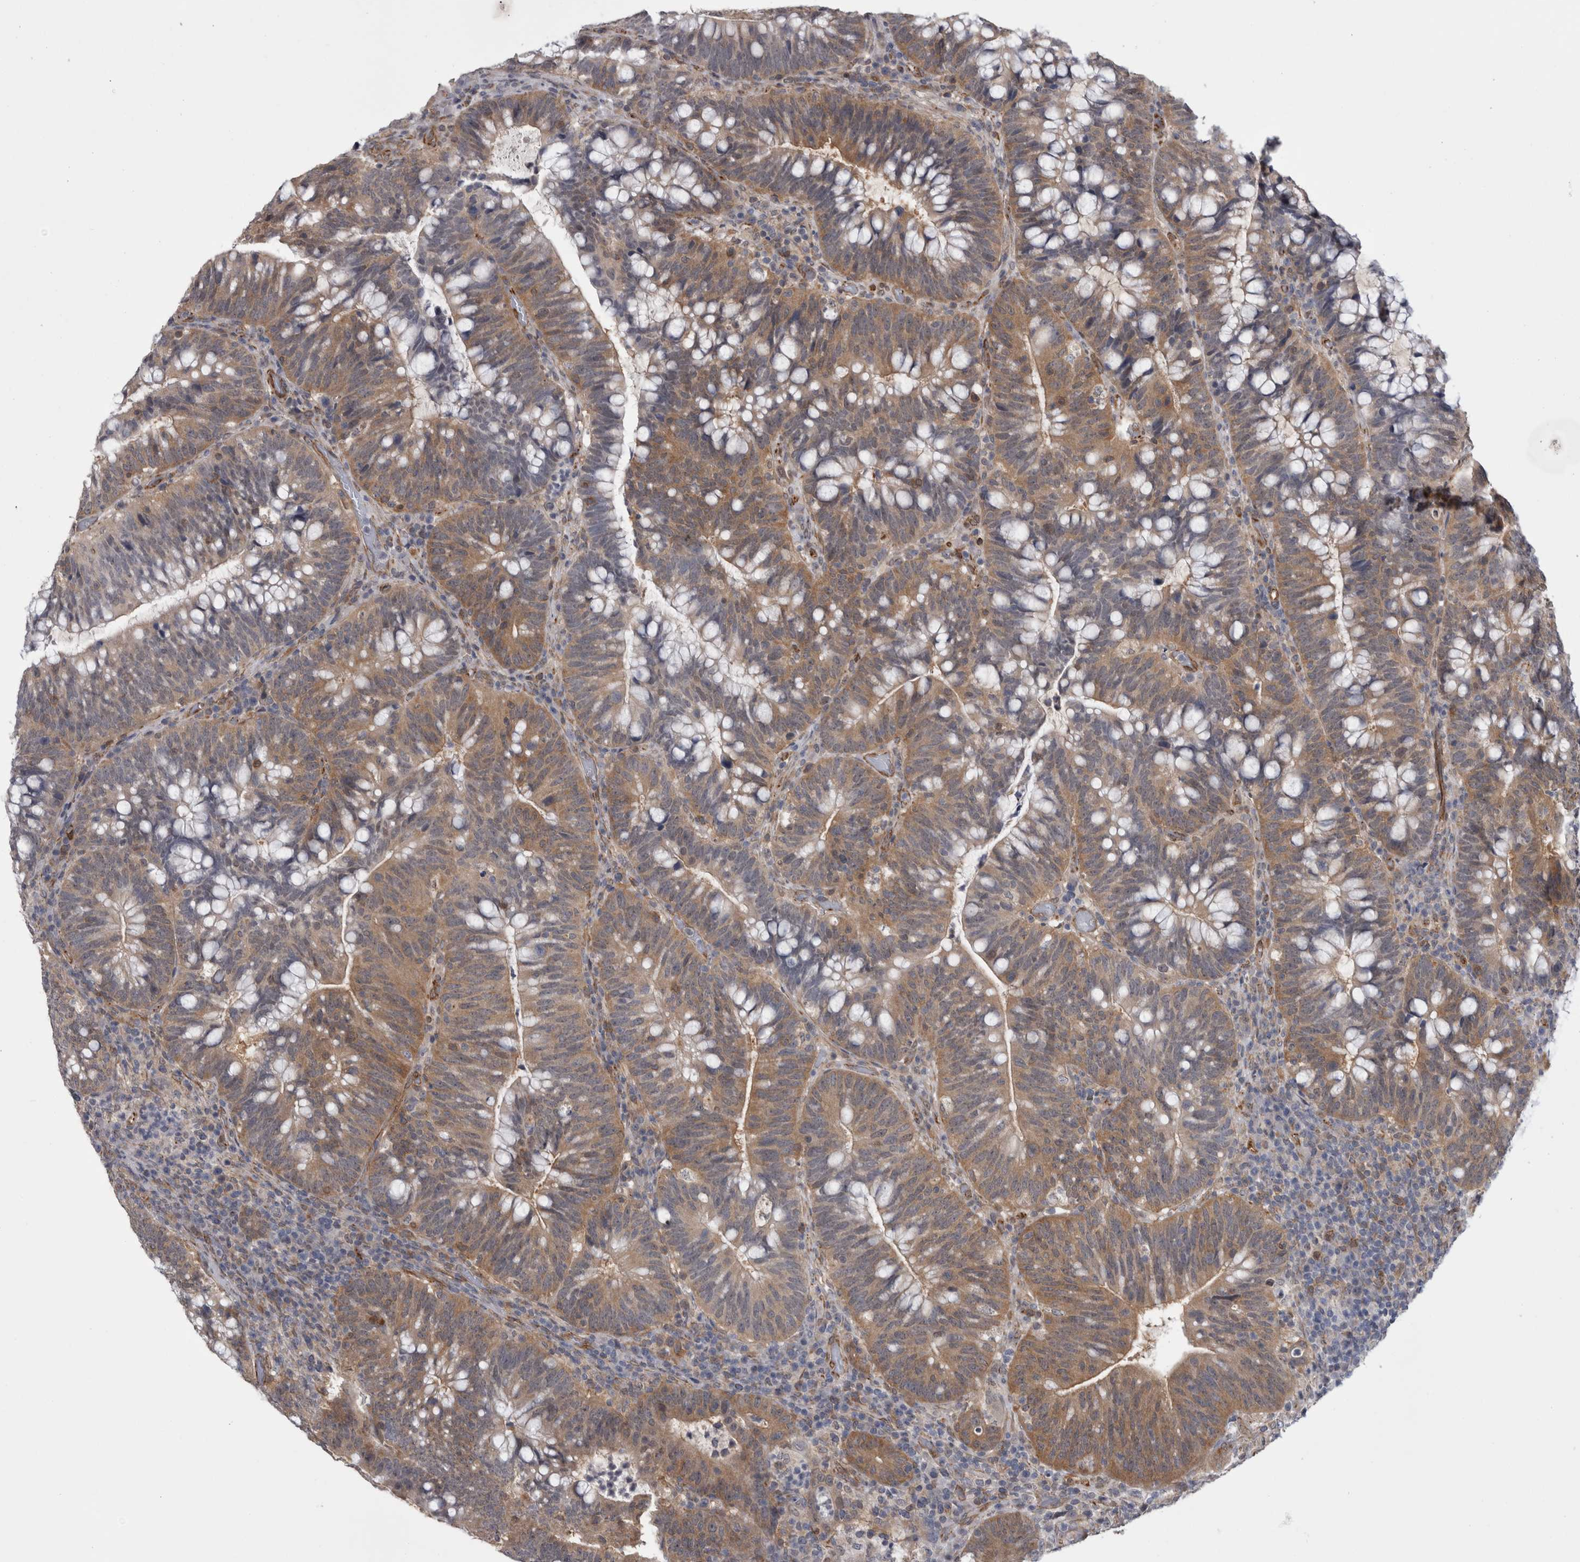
{"staining": {"intensity": "moderate", "quantity": ">75%", "location": "cytoplasmic/membranous"}, "tissue": "colorectal cancer", "cell_type": "Tumor cells", "image_type": "cancer", "snomed": [{"axis": "morphology", "description": "Adenocarcinoma, NOS"}, {"axis": "topography", "description": "Colon"}], "caption": "IHC image of neoplastic tissue: colorectal cancer (adenocarcinoma) stained using immunohistochemistry (IHC) reveals medium levels of moderate protein expression localized specifically in the cytoplasmic/membranous of tumor cells, appearing as a cytoplasmic/membranous brown color.", "gene": "ACOT7", "patient": {"sex": "female", "age": 66}}